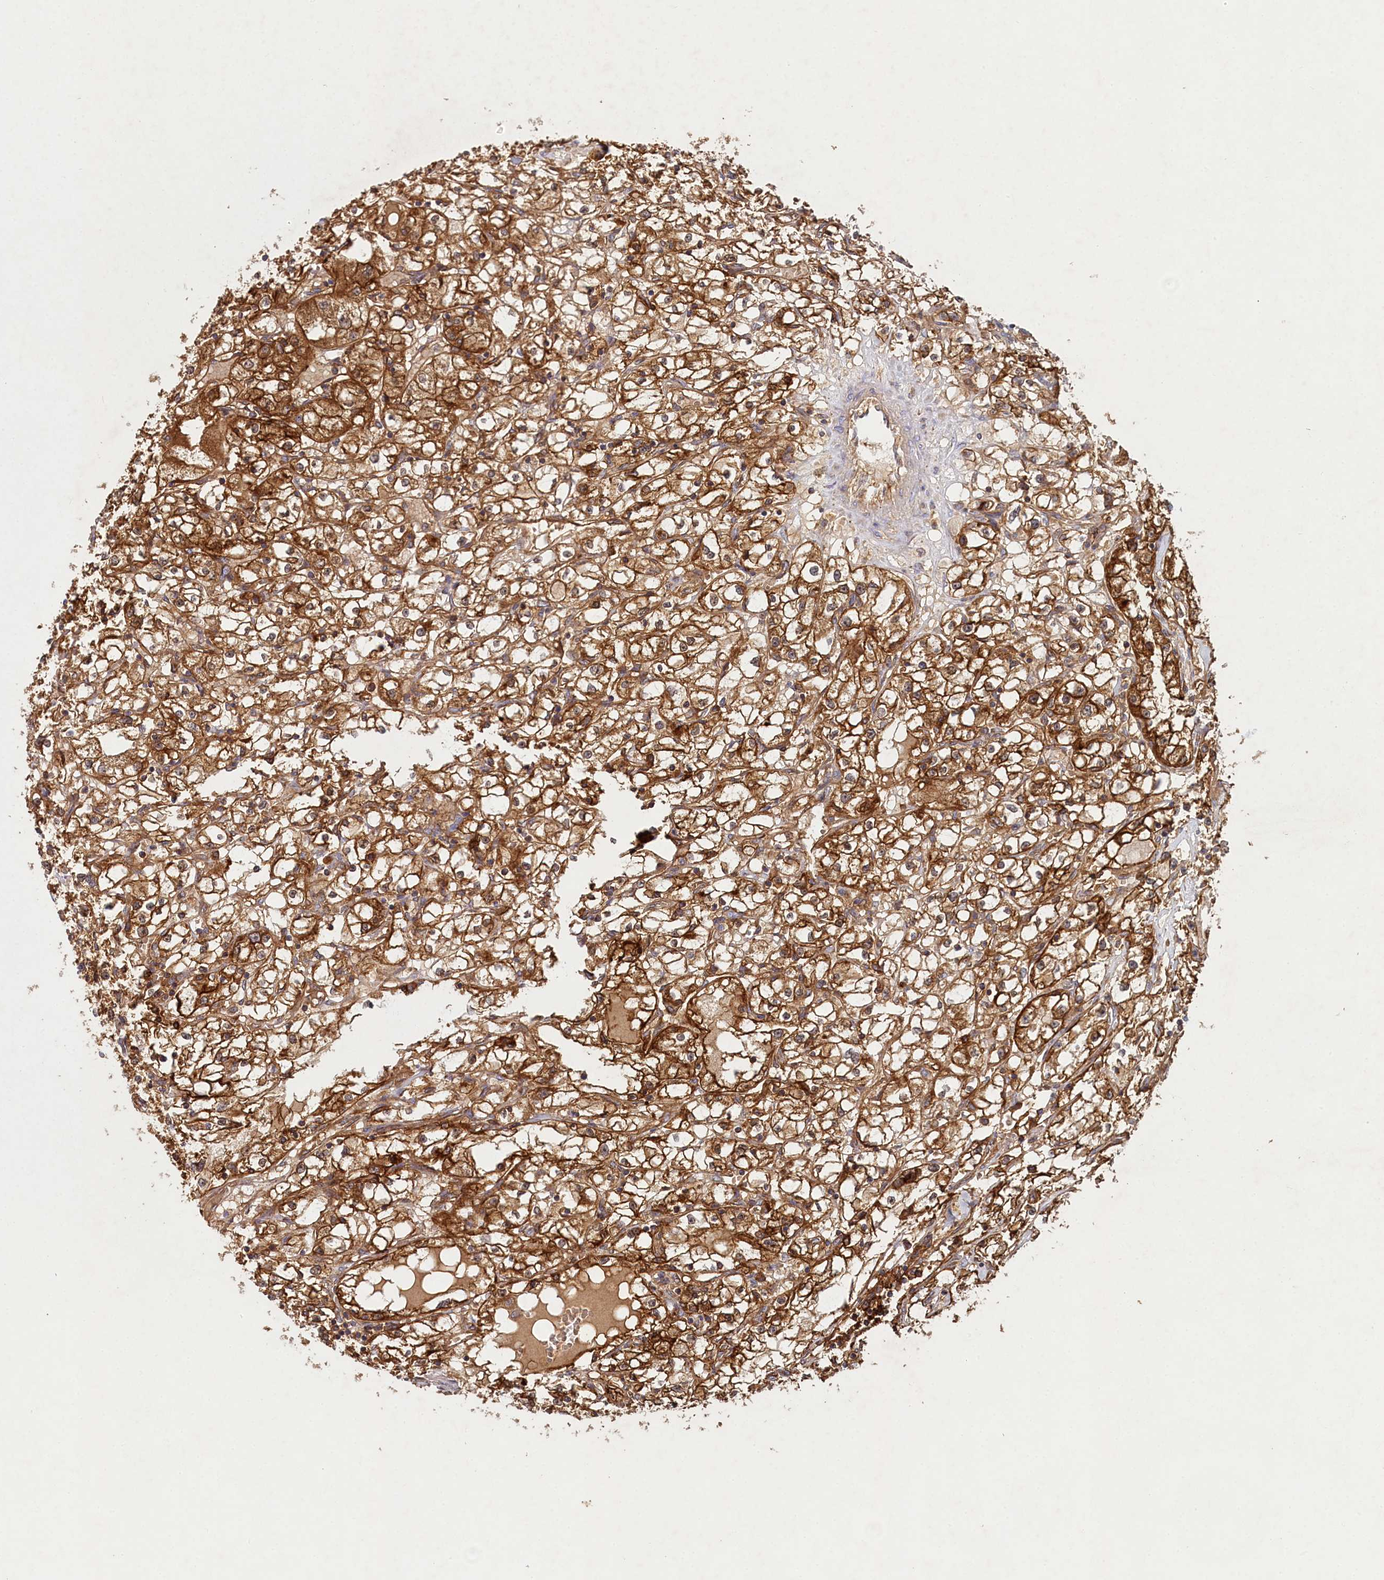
{"staining": {"intensity": "strong", "quantity": ">75%", "location": "cytoplasmic/membranous"}, "tissue": "renal cancer", "cell_type": "Tumor cells", "image_type": "cancer", "snomed": [{"axis": "morphology", "description": "Adenocarcinoma, NOS"}, {"axis": "topography", "description": "Kidney"}], "caption": "Immunohistochemical staining of renal cancer reveals strong cytoplasmic/membranous protein staining in approximately >75% of tumor cells. The staining was performed using DAB to visualize the protein expression in brown, while the nuclei were stained in blue with hematoxylin (Magnification: 20x).", "gene": "RBP5", "patient": {"sex": "male", "age": 56}}